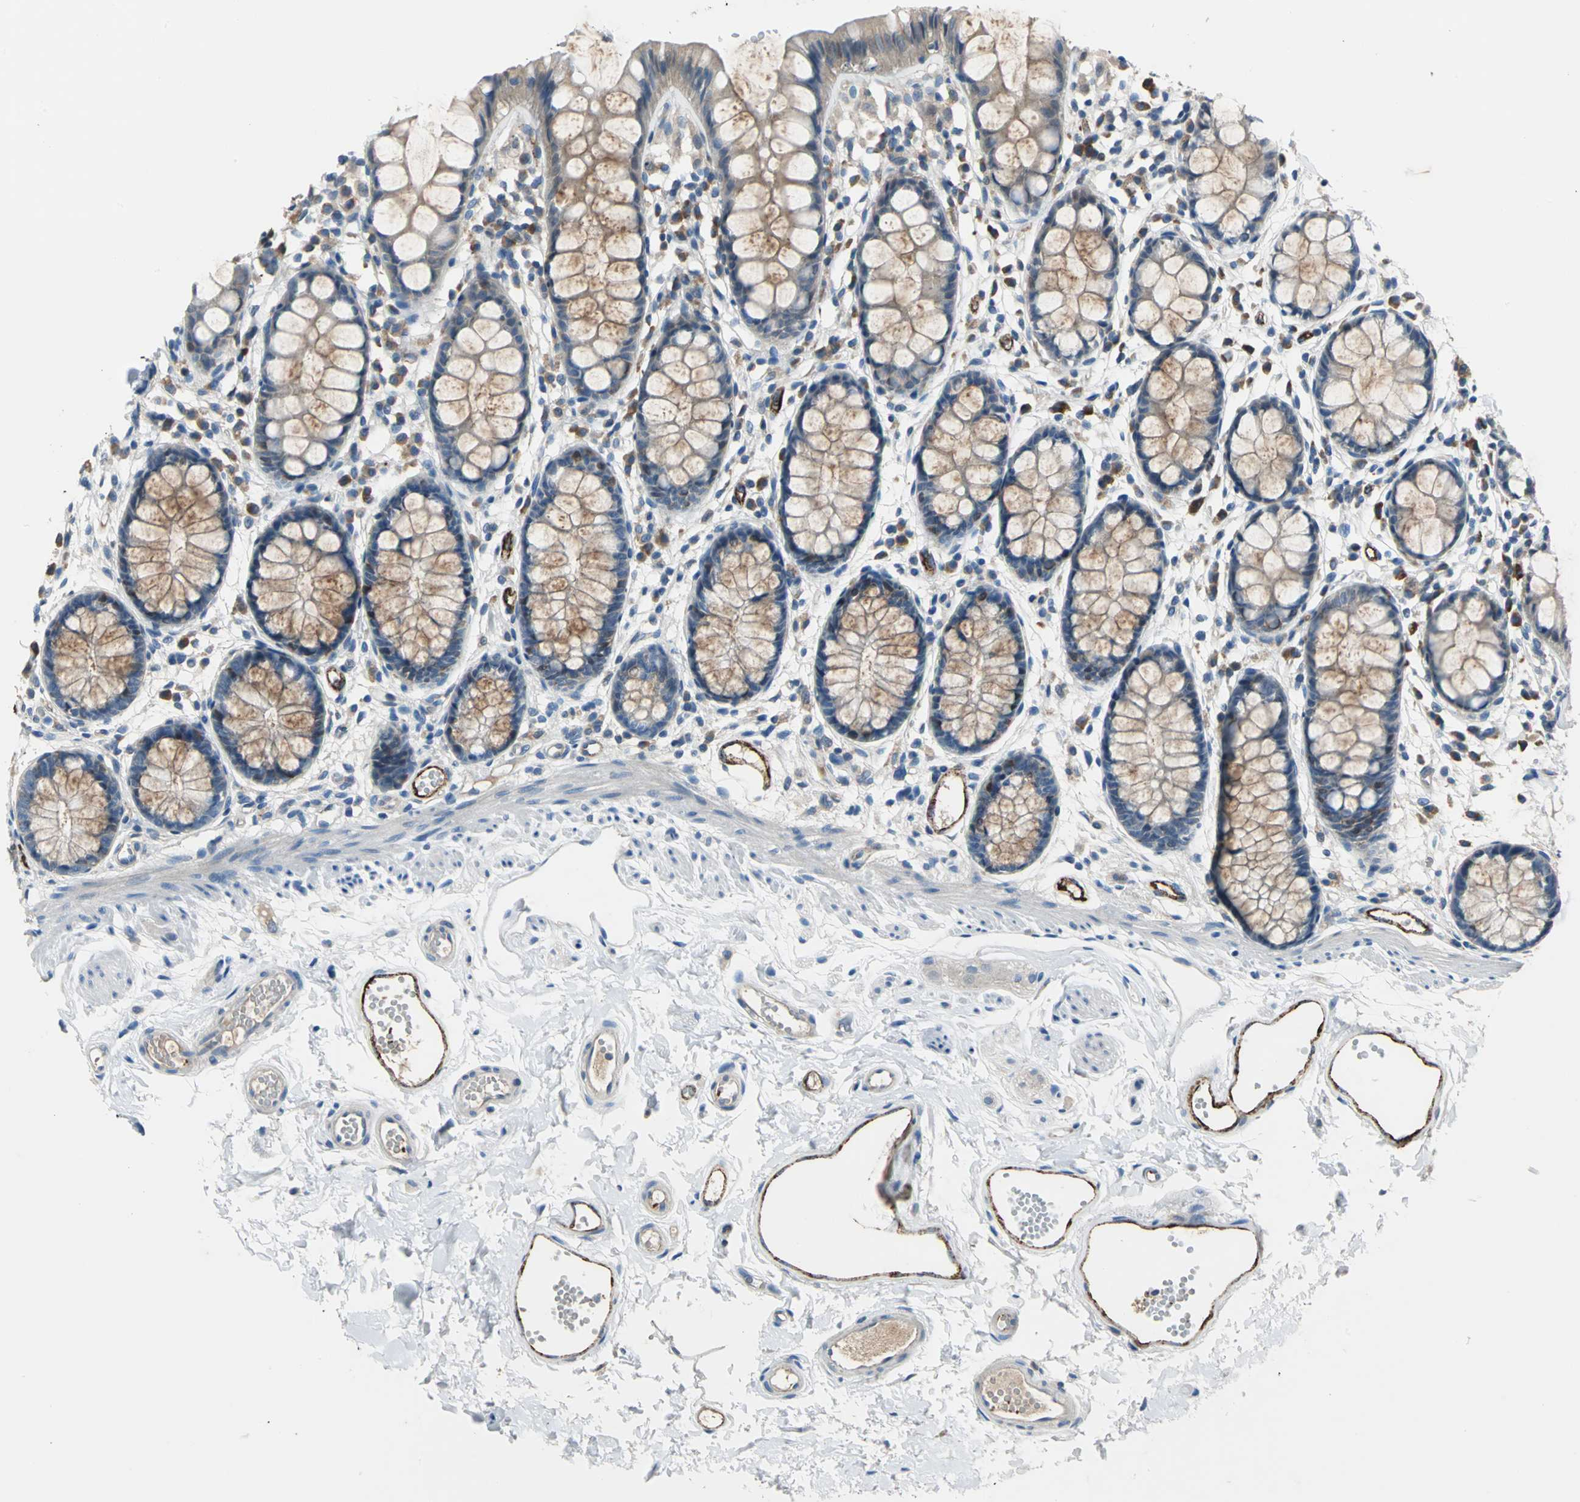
{"staining": {"intensity": "moderate", "quantity": ">75%", "location": "cytoplasmic/membranous,nuclear"}, "tissue": "rectum", "cell_type": "Glandular cells", "image_type": "normal", "snomed": [{"axis": "morphology", "description": "Normal tissue, NOS"}, {"axis": "topography", "description": "Rectum"}], "caption": "Immunohistochemistry image of normal rectum: rectum stained using IHC exhibits medium levels of moderate protein expression localized specifically in the cytoplasmic/membranous,nuclear of glandular cells, appearing as a cytoplasmic/membranous,nuclear brown color.", "gene": "SELP", "patient": {"sex": "female", "age": 66}}